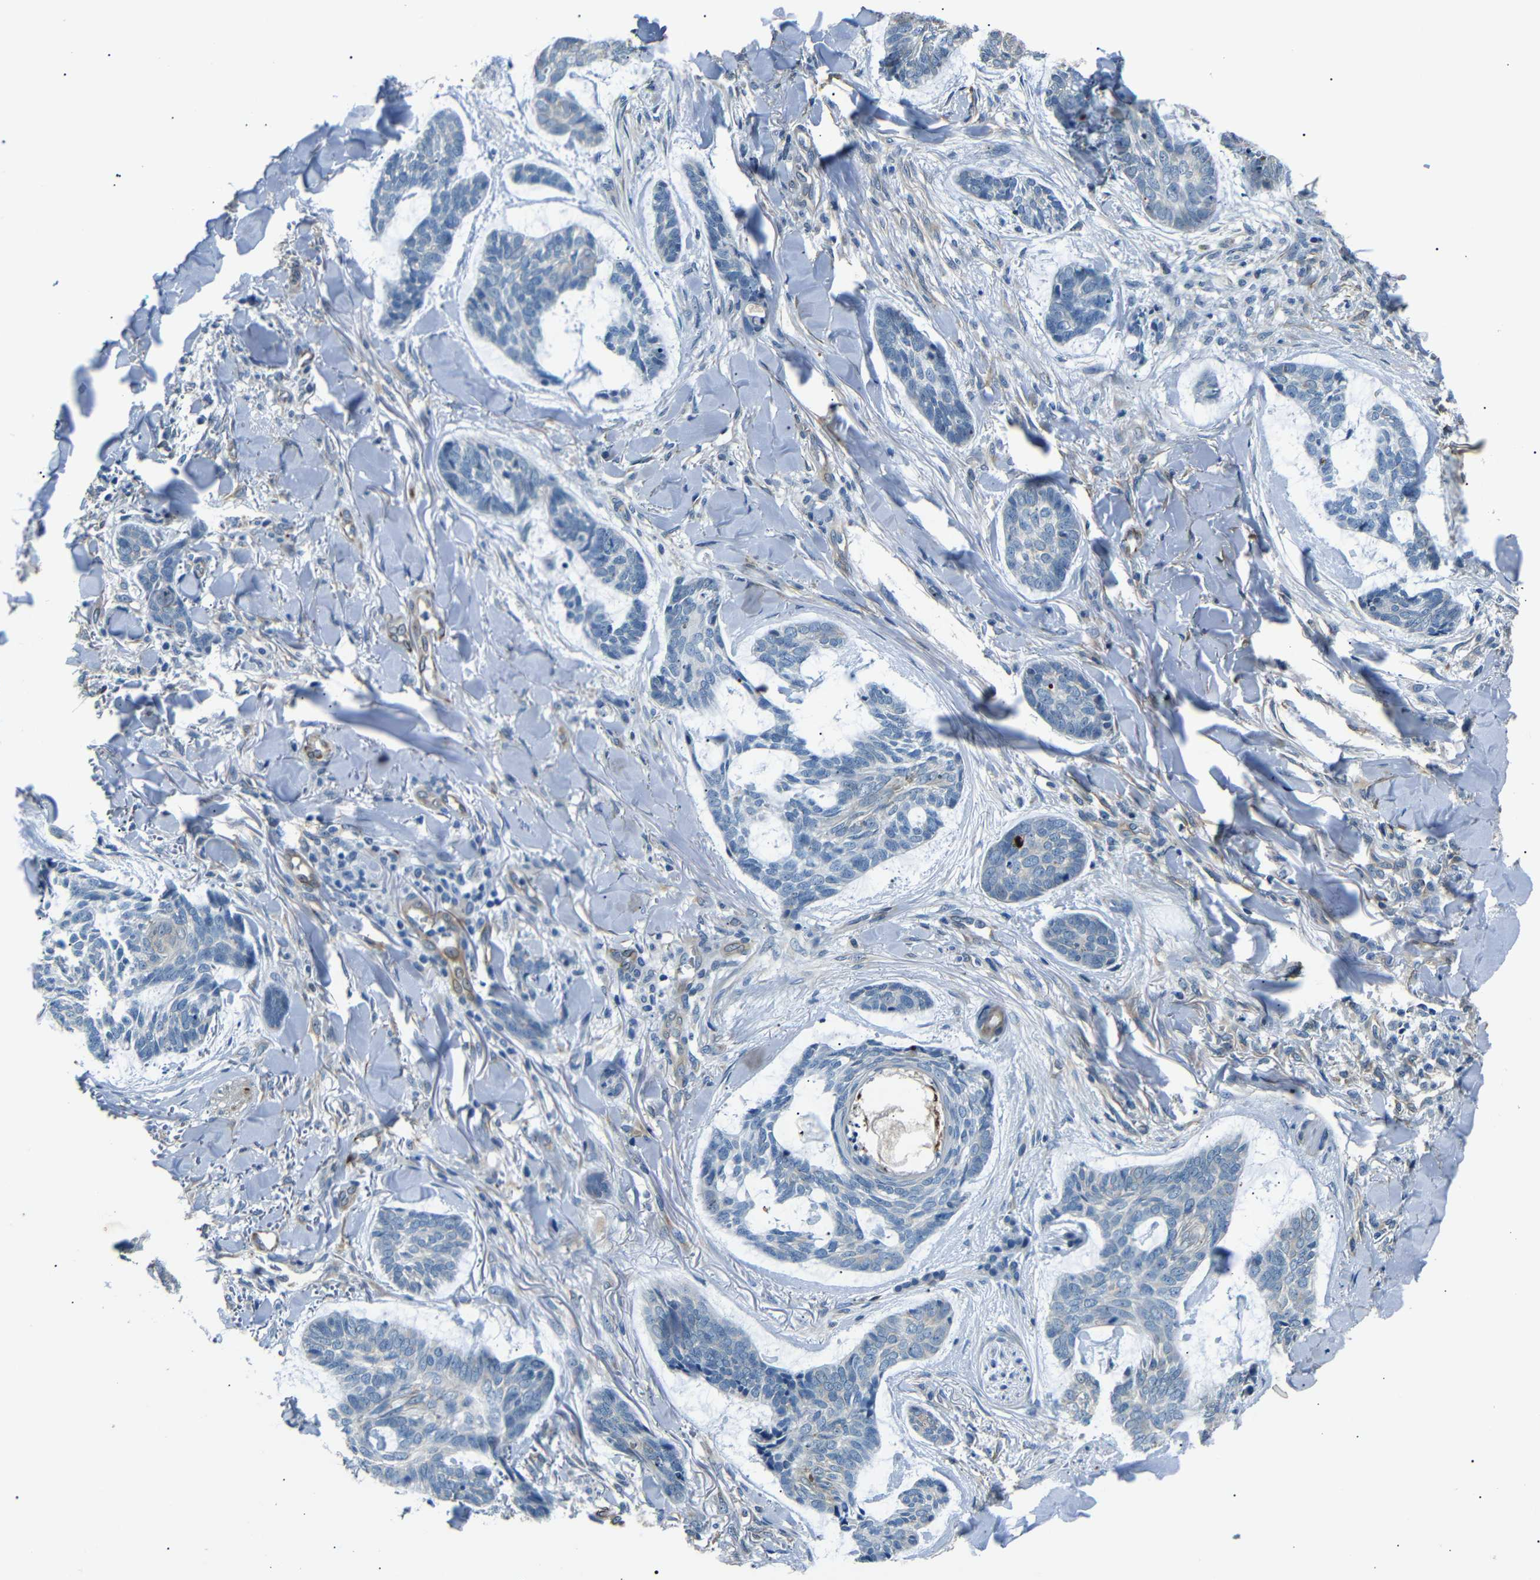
{"staining": {"intensity": "negative", "quantity": "none", "location": "none"}, "tissue": "skin cancer", "cell_type": "Tumor cells", "image_type": "cancer", "snomed": [{"axis": "morphology", "description": "Basal cell carcinoma"}, {"axis": "topography", "description": "Skin"}], "caption": "Skin cancer was stained to show a protein in brown. There is no significant positivity in tumor cells.", "gene": "TAFA1", "patient": {"sex": "male", "age": 43}}